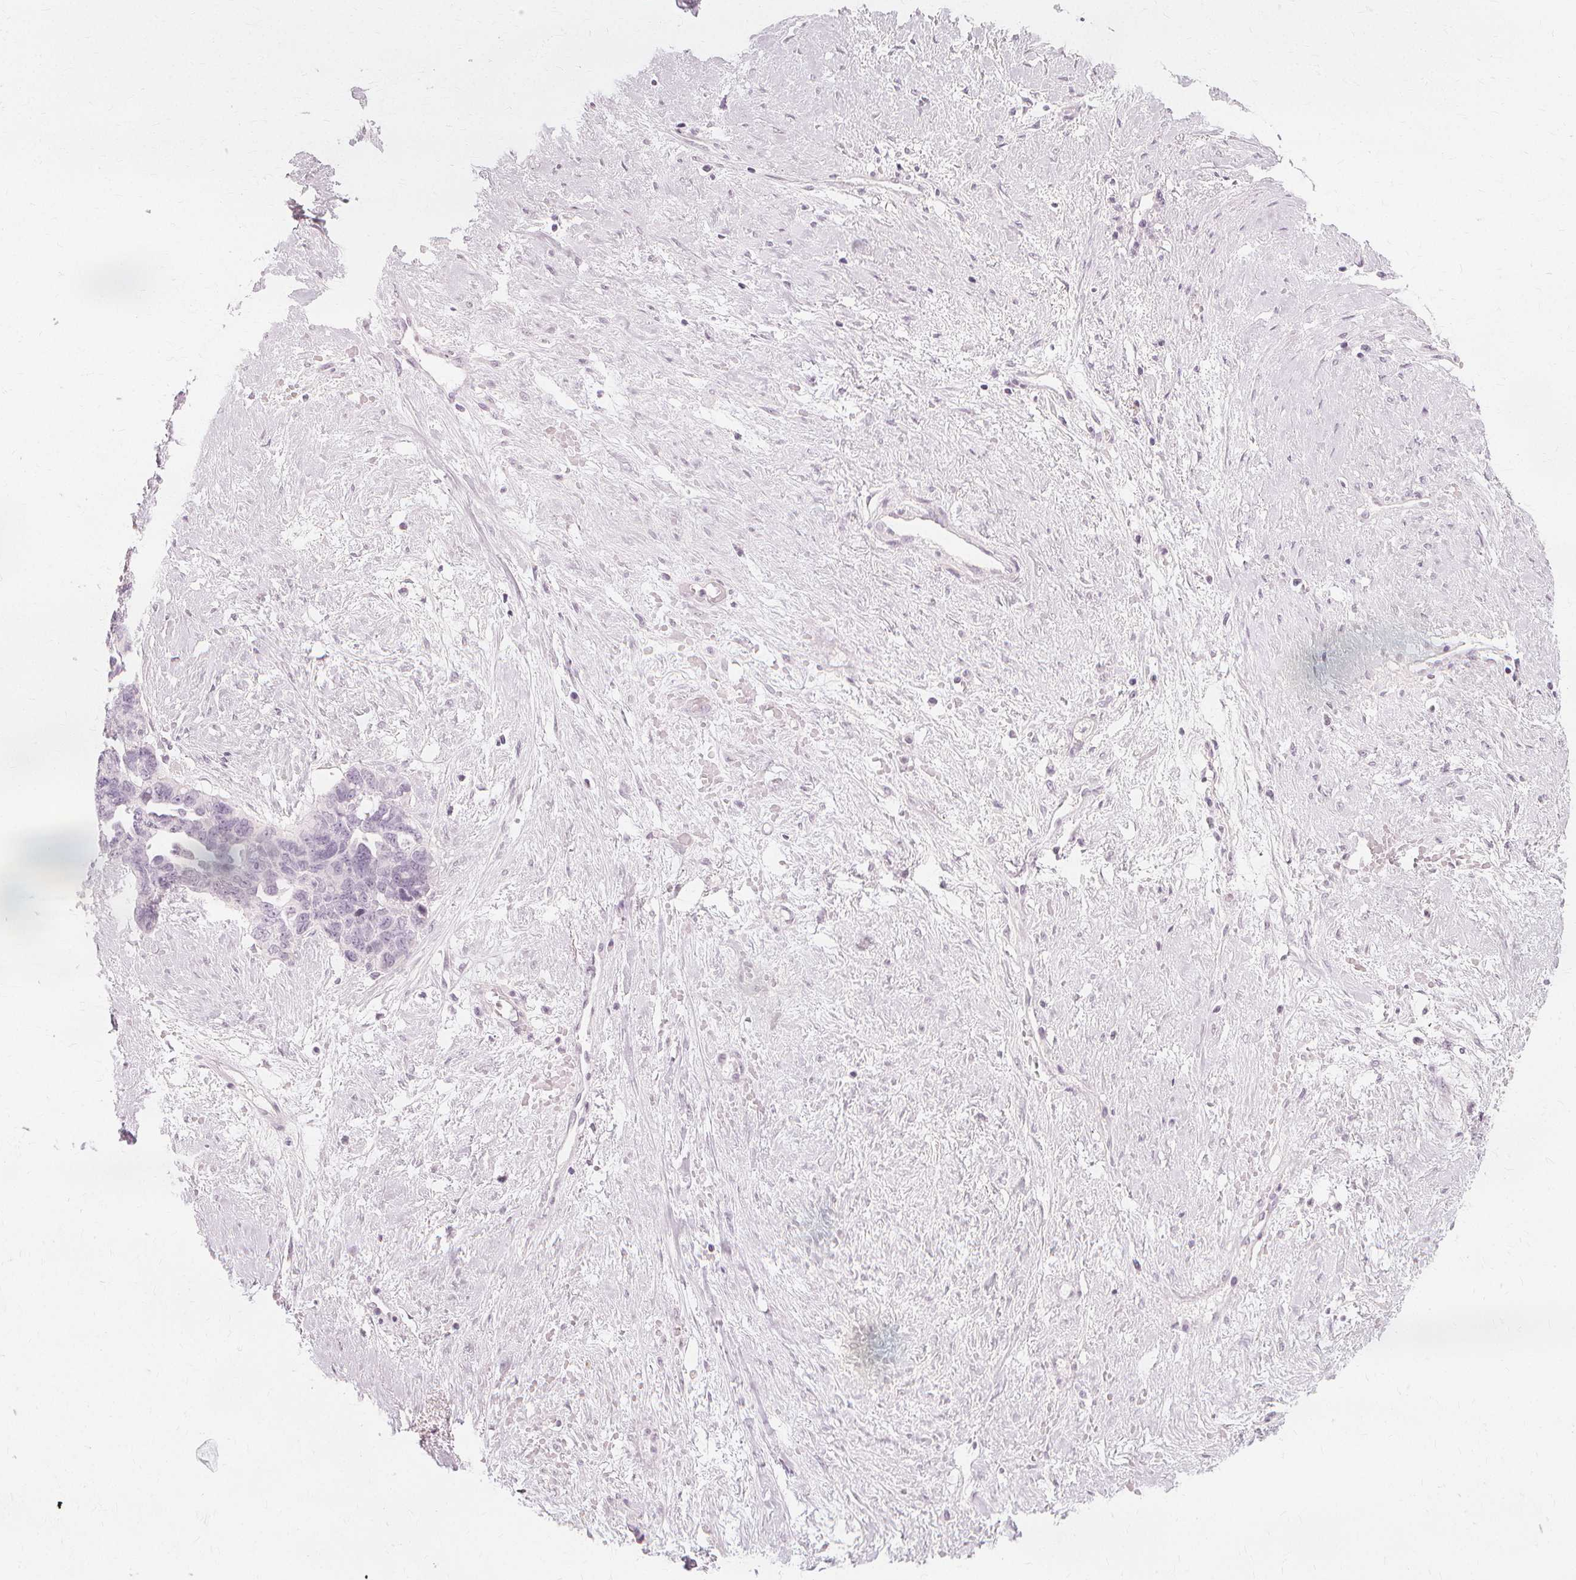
{"staining": {"intensity": "negative", "quantity": "none", "location": "none"}, "tissue": "ovarian cancer", "cell_type": "Tumor cells", "image_type": "cancer", "snomed": [{"axis": "morphology", "description": "Cystadenocarcinoma, serous, NOS"}, {"axis": "topography", "description": "Ovary"}], "caption": "Tumor cells are negative for brown protein staining in ovarian cancer.", "gene": "NXPE1", "patient": {"sex": "female", "age": 69}}